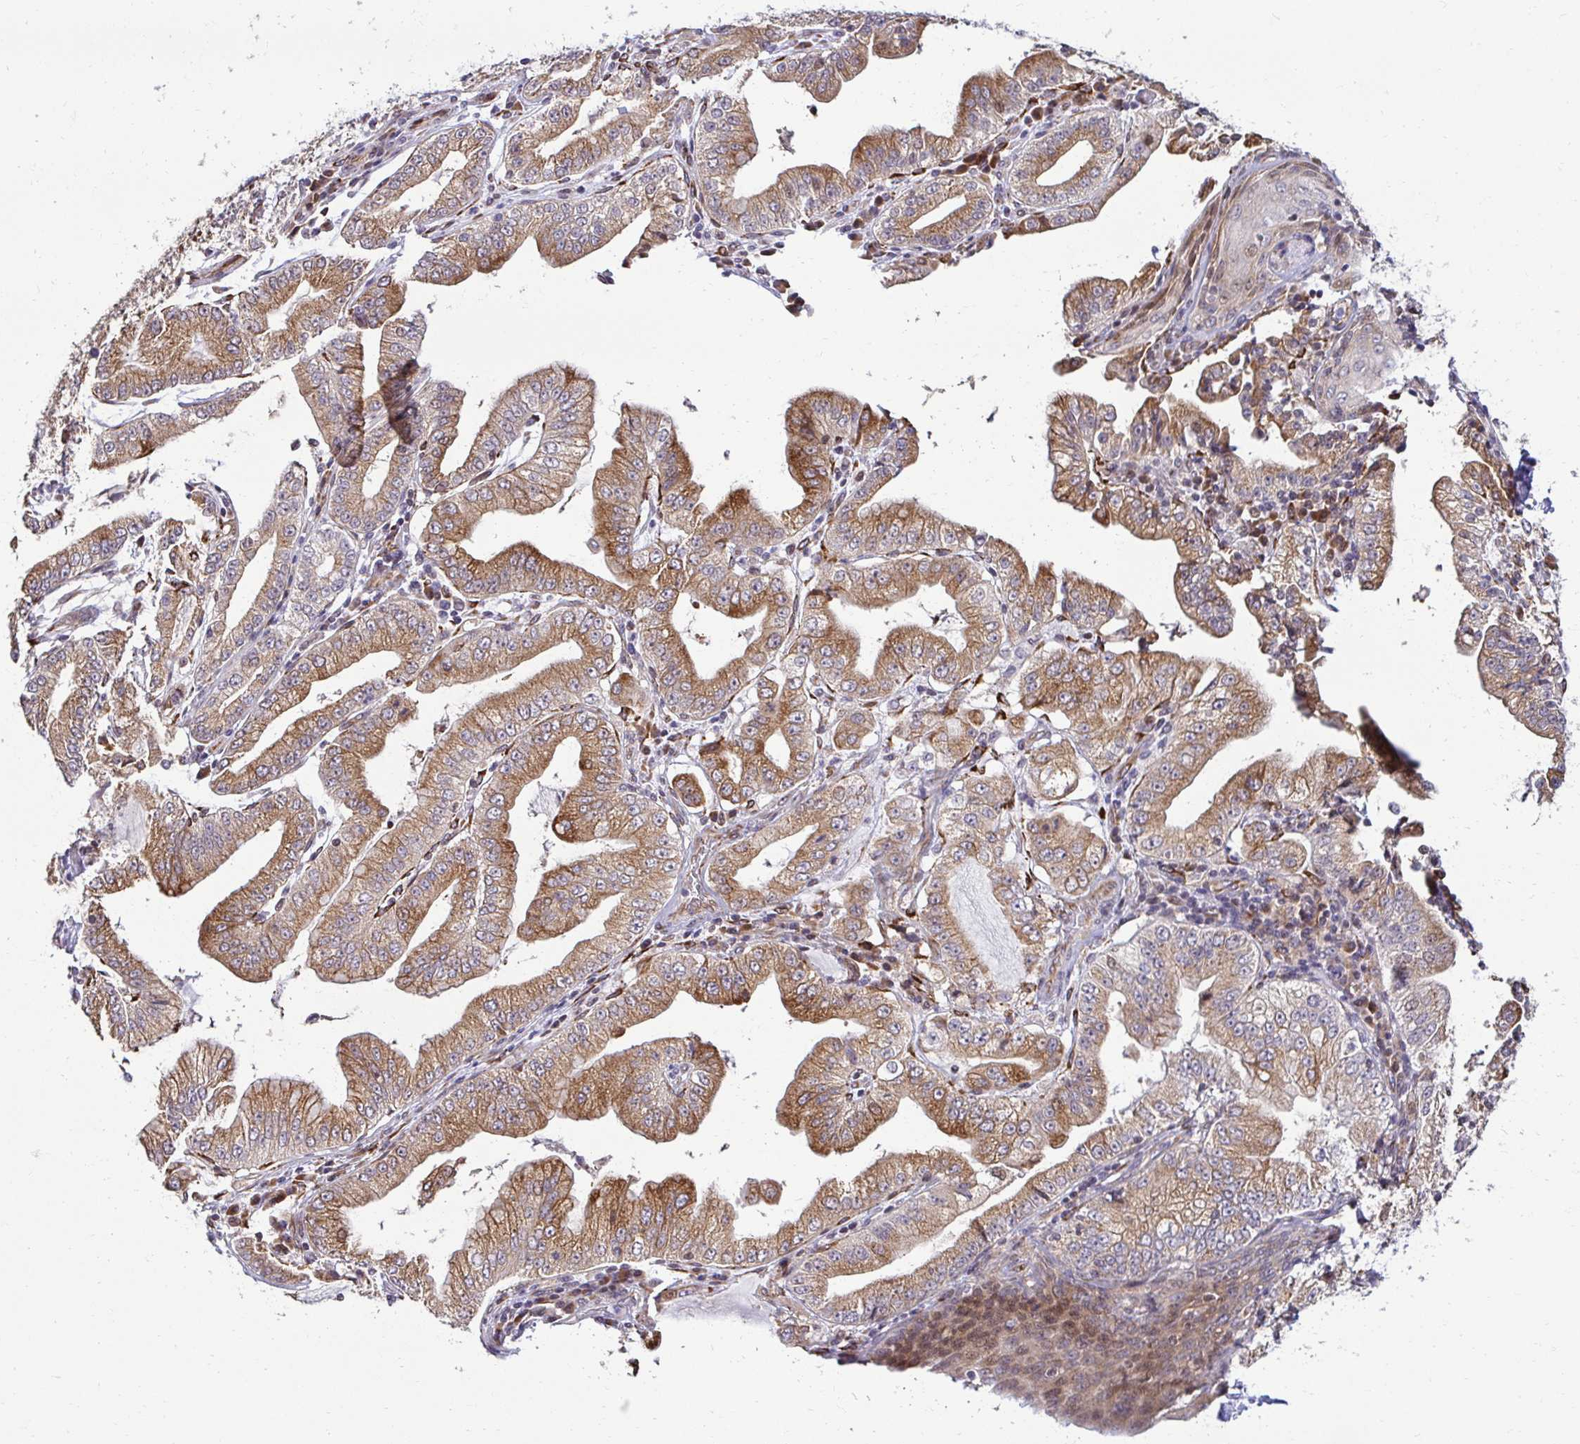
{"staining": {"intensity": "moderate", "quantity": ">75%", "location": "cytoplasmic/membranous"}, "tissue": "stomach cancer", "cell_type": "Tumor cells", "image_type": "cancer", "snomed": [{"axis": "morphology", "description": "Adenocarcinoma, NOS"}, {"axis": "topography", "description": "Stomach, upper"}], "caption": "A medium amount of moderate cytoplasmic/membranous expression is seen in approximately >75% of tumor cells in stomach cancer (adenocarcinoma) tissue. Immunohistochemistry stains the protein in brown and the nuclei are stained blue.", "gene": "HPS1", "patient": {"sex": "female", "age": 74}}